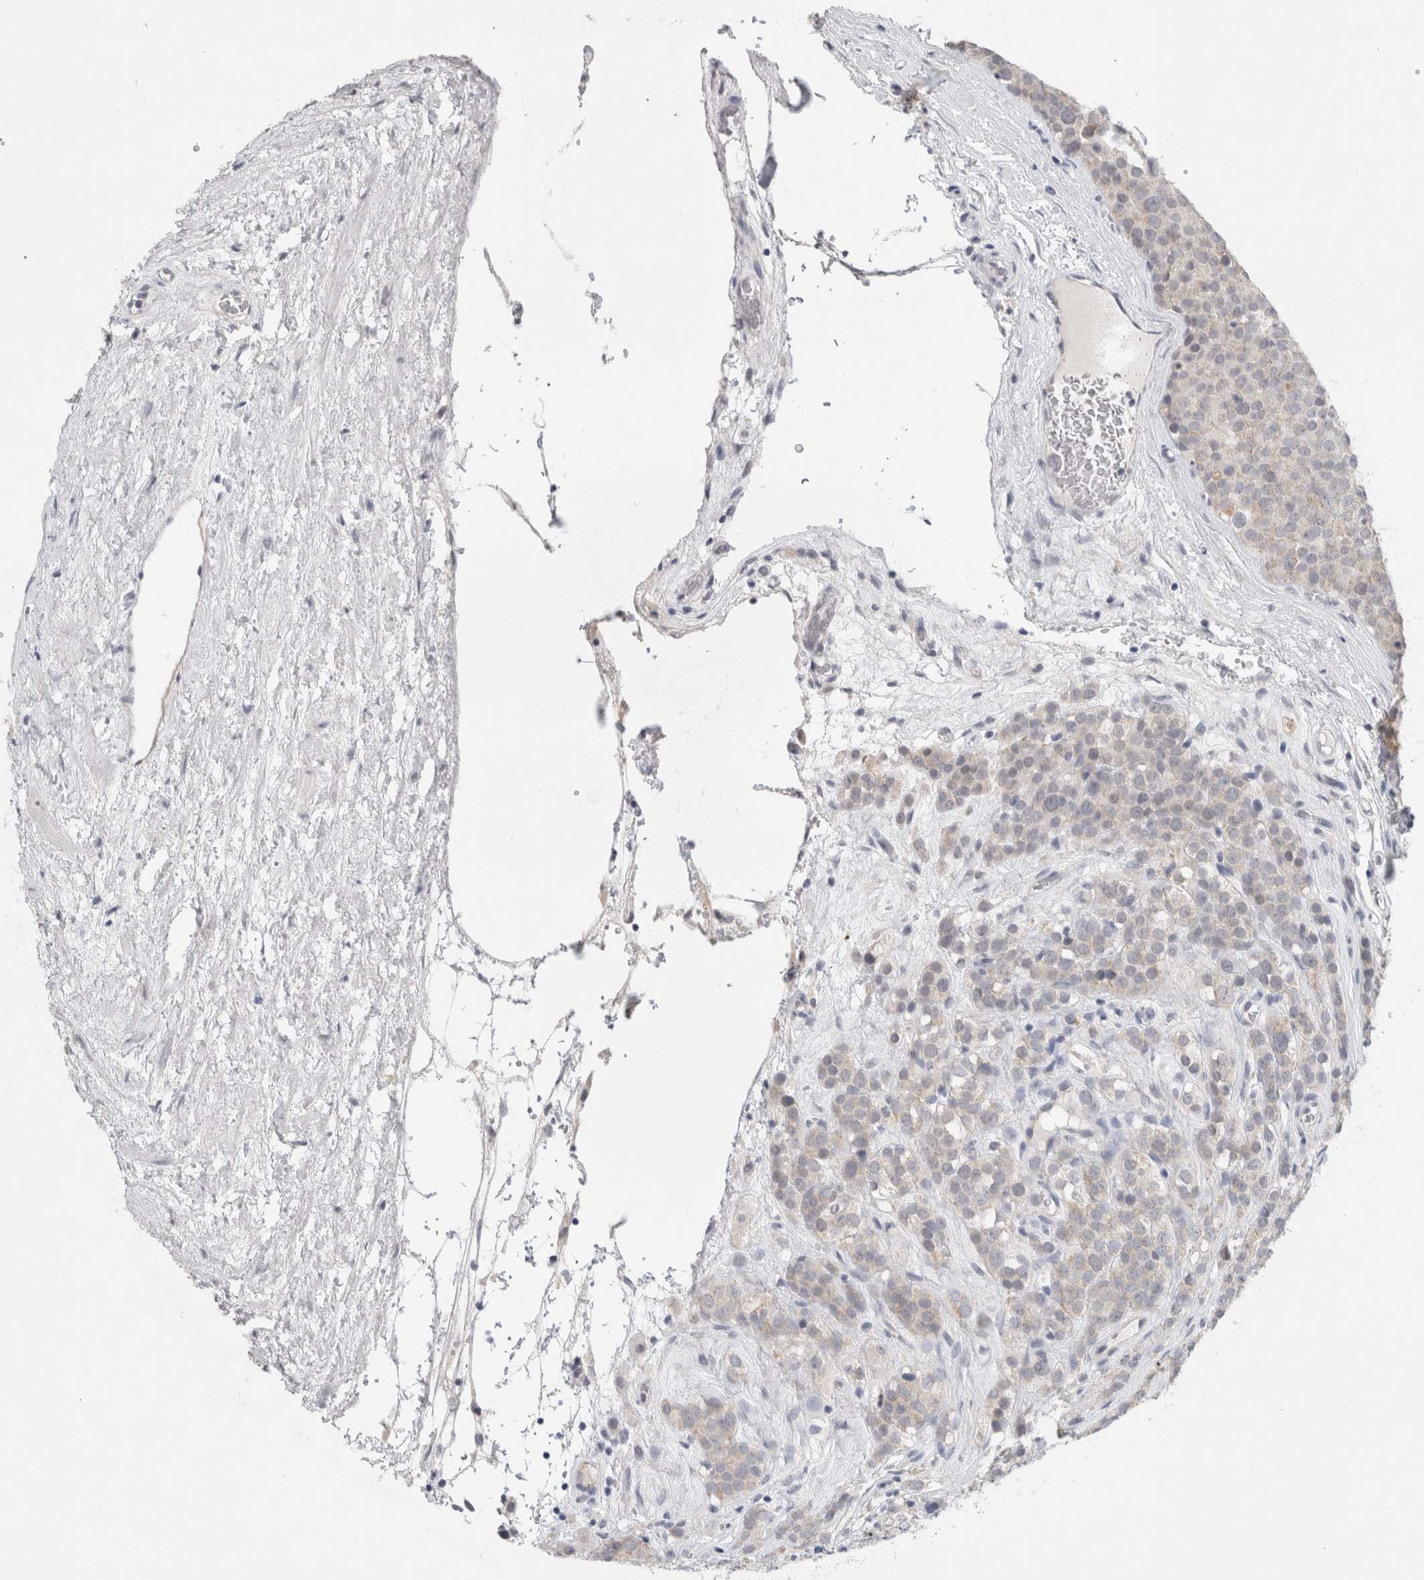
{"staining": {"intensity": "negative", "quantity": "none", "location": "none"}, "tissue": "testis cancer", "cell_type": "Tumor cells", "image_type": "cancer", "snomed": [{"axis": "morphology", "description": "Seminoma, NOS"}, {"axis": "topography", "description": "Testis"}], "caption": "The histopathology image exhibits no staining of tumor cells in testis cancer.", "gene": "TONSL", "patient": {"sex": "male", "age": 71}}